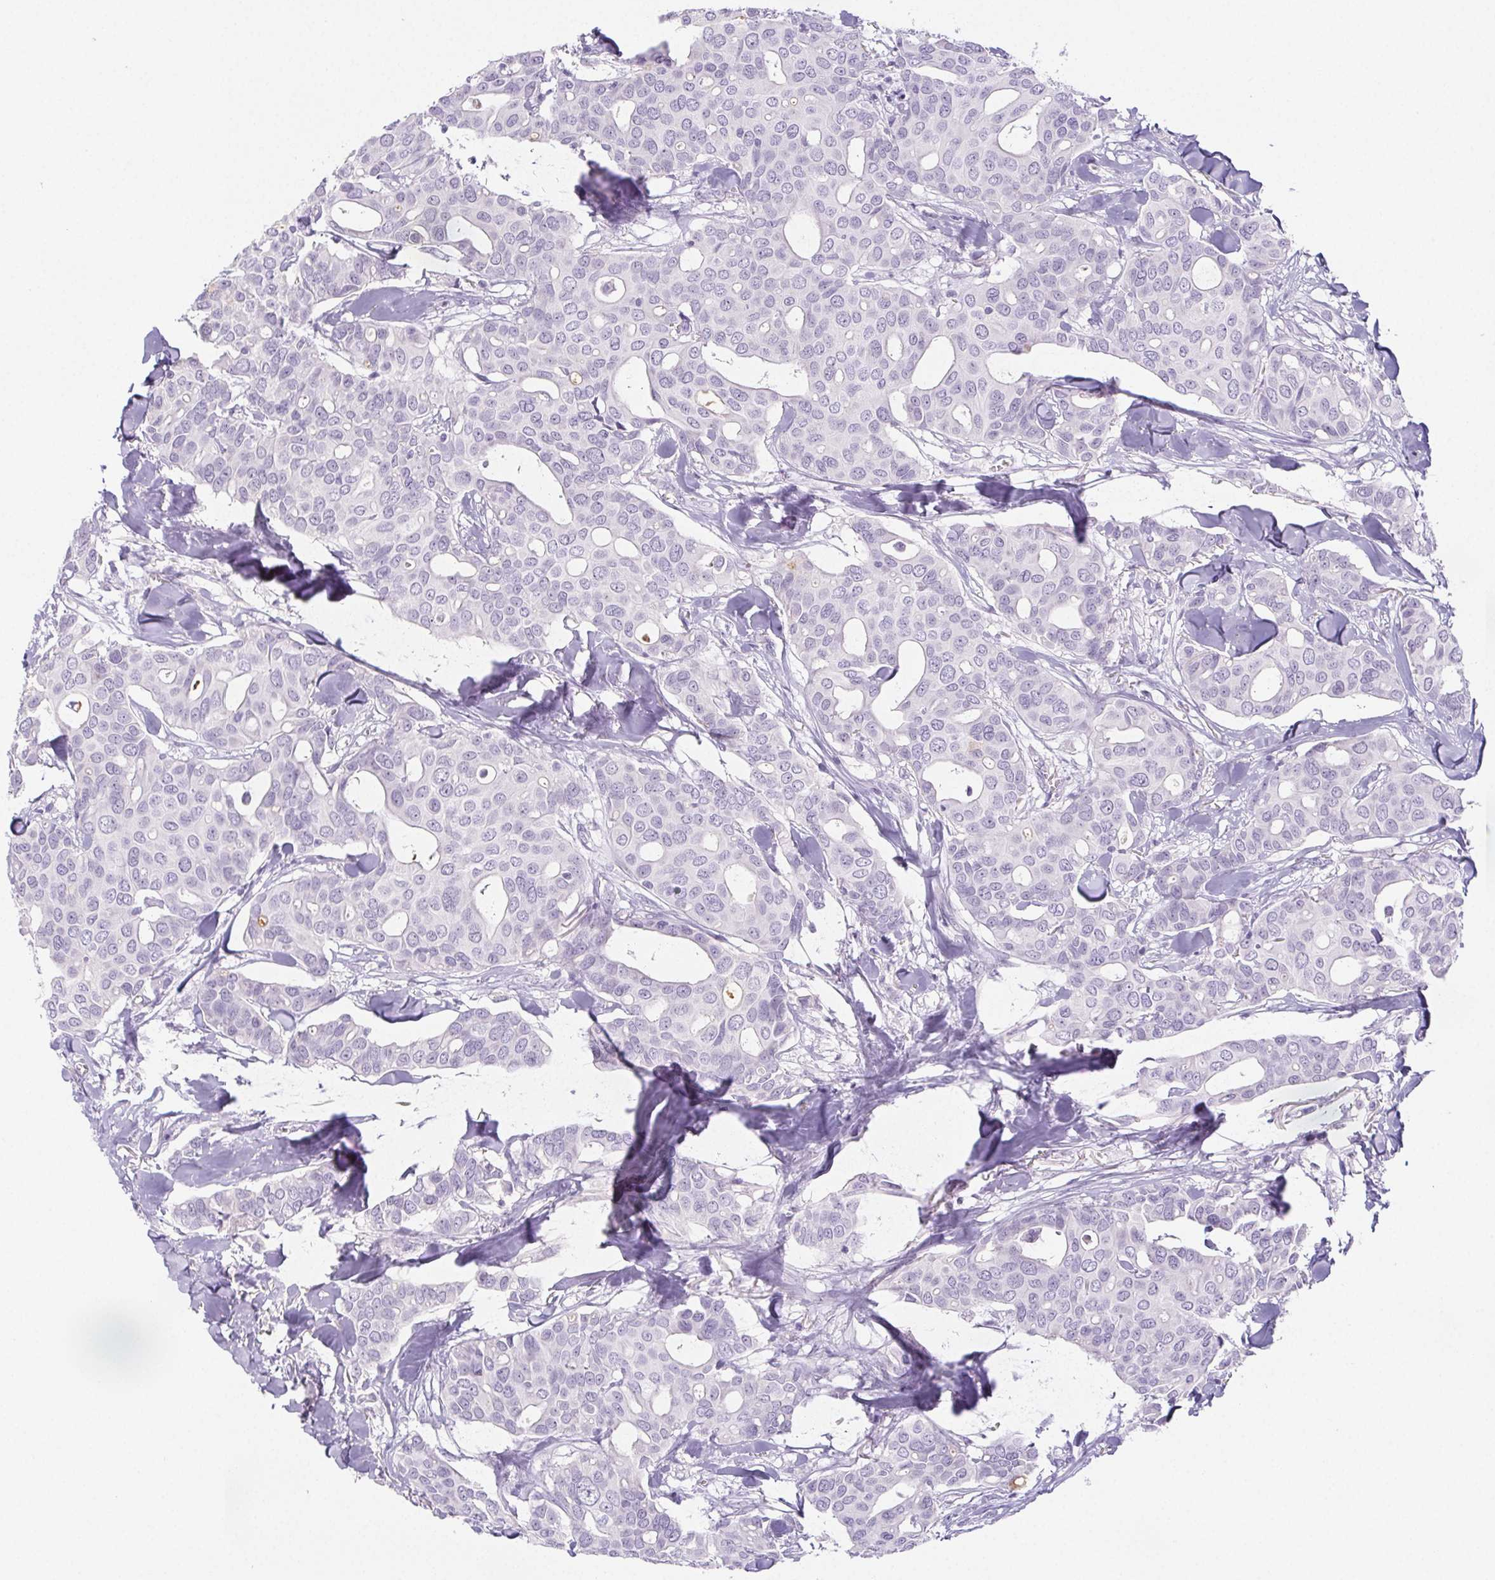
{"staining": {"intensity": "negative", "quantity": "none", "location": "none"}, "tissue": "breast cancer", "cell_type": "Tumor cells", "image_type": "cancer", "snomed": [{"axis": "morphology", "description": "Duct carcinoma"}, {"axis": "topography", "description": "Breast"}], "caption": "High magnification brightfield microscopy of infiltrating ductal carcinoma (breast) stained with DAB (3,3'-diaminobenzidine) (brown) and counterstained with hematoxylin (blue): tumor cells show no significant positivity.", "gene": "ST8SIA3", "patient": {"sex": "female", "age": 54}}